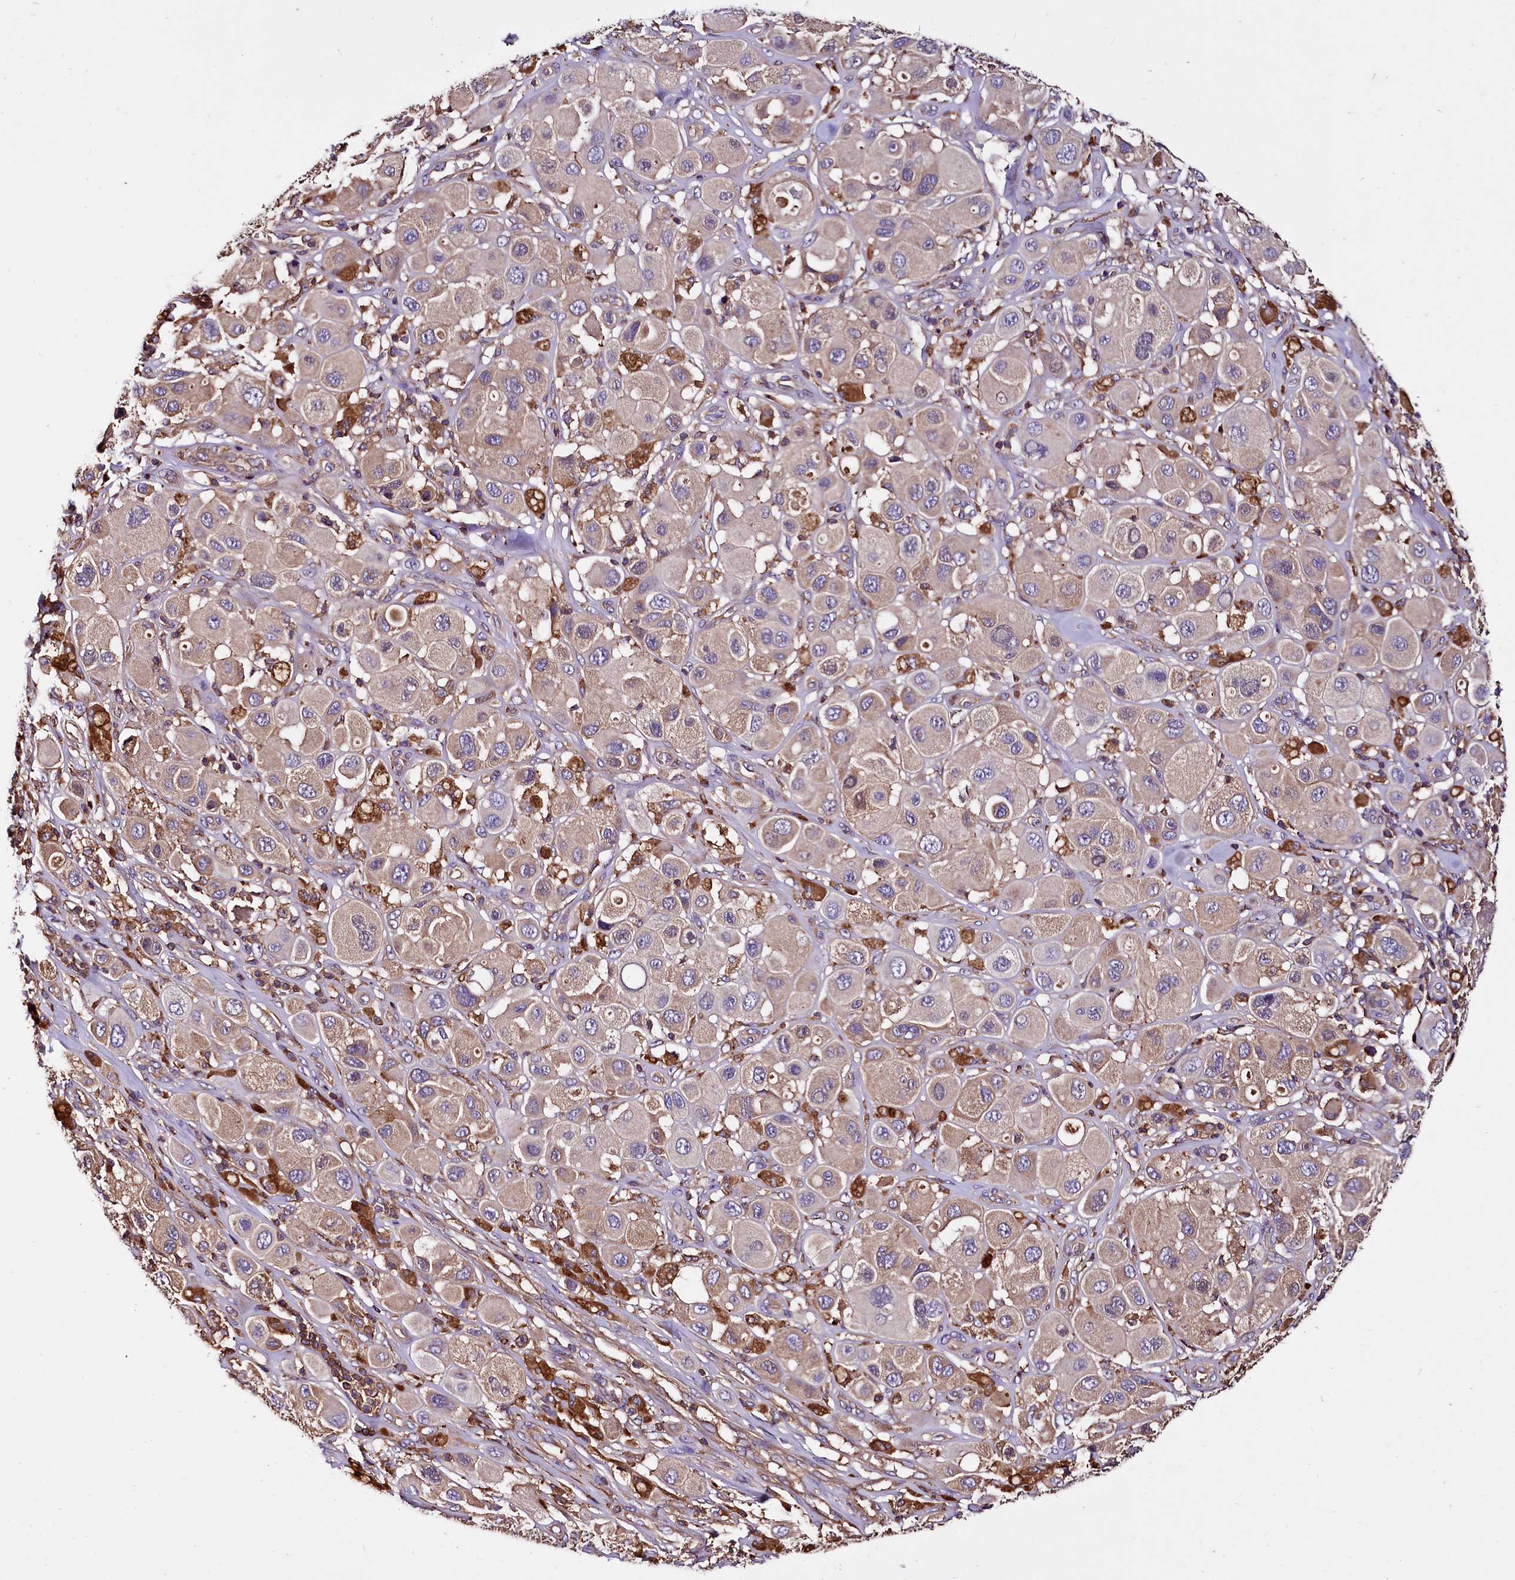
{"staining": {"intensity": "weak", "quantity": "25%-75%", "location": "cytoplasmic/membranous"}, "tissue": "melanoma", "cell_type": "Tumor cells", "image_type": "cancer", "snomed": [{"axis": "morphology", "description": "Malignant melanoma, Metastatic site"}, {"axis": "topography", "description": "Skin"}], "caption": "Immunohistochemical staining of melanoma reveals low levels of weak cytoplasmic/membranous protein expression in about 25%-75% of tumor cells.", "gene": "RARS2", "patient": {"sex": "male", "age": 41}}